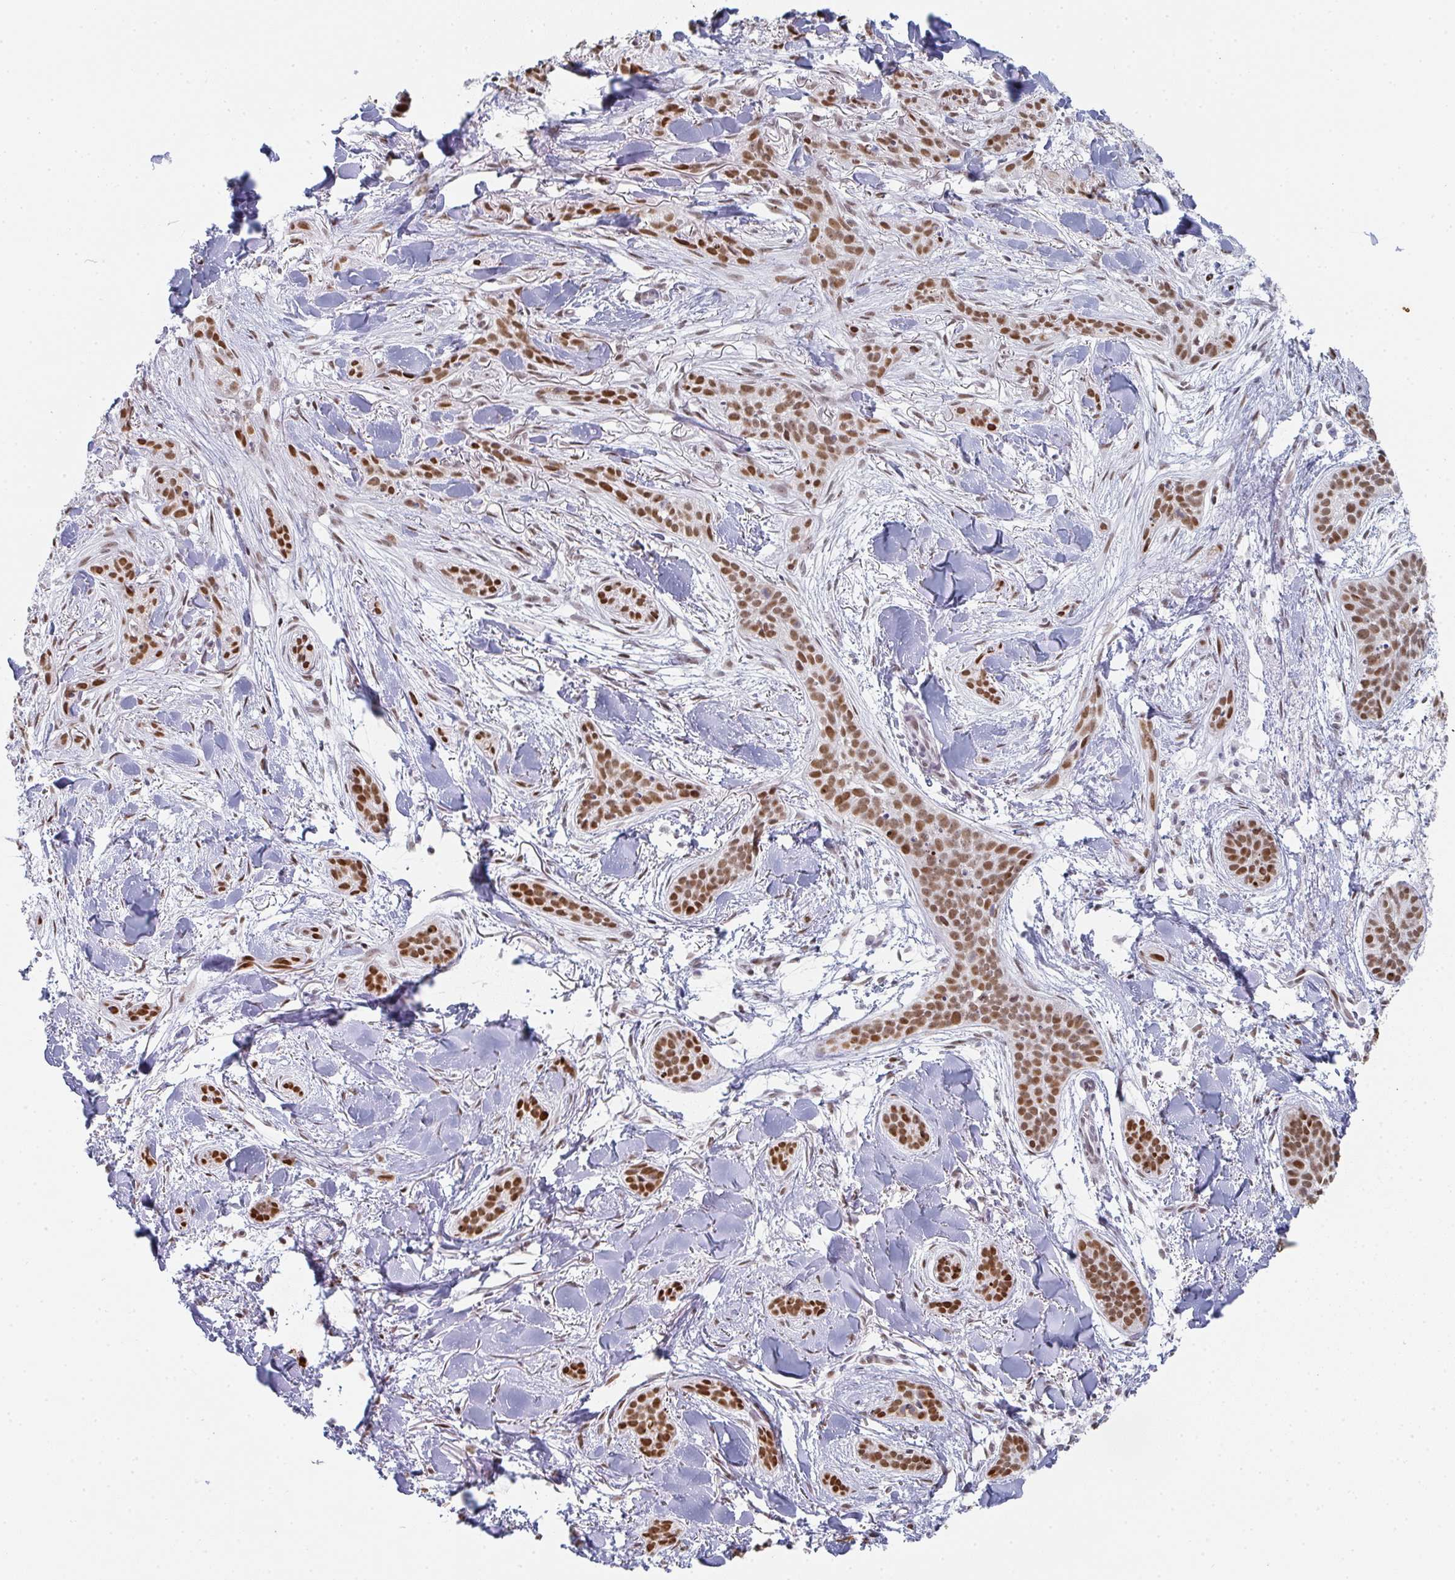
{"staining": {"intensity": "strong", "quantity": ">75%", "location": "nuclear"}, "tissue": "skin cancer", "cell_type": "Tumor cells", "image_type": "cancer", "snomed": [{"axis": "morphology", "description": "Basal cell carcinoma"}, {"axis": "topography", "description": "Skin"}], "caption": "Immunohistochemical staining of human skin cancer (basal cell carcinoma) displays high levels of strong nuclear protein expression in approximately >75% of tumor cells.", "gene": "POU2AF2", "patient": {"sex": "male", "age": 52}}